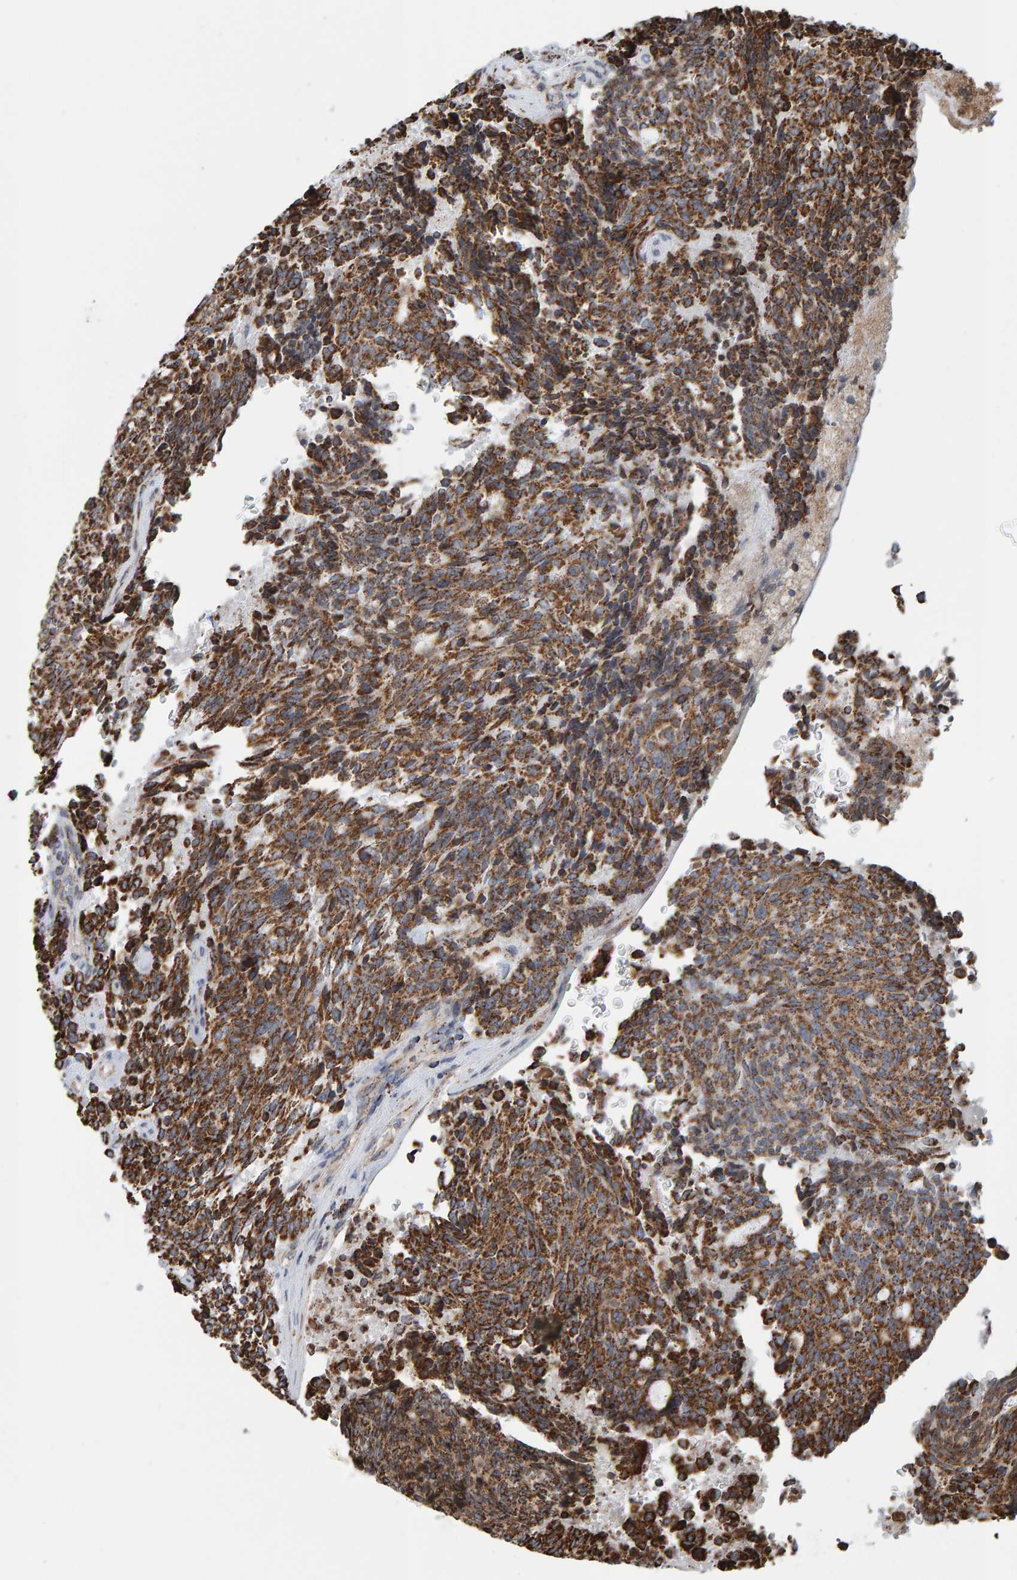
{"staining": {"intensity": "moderate", "quantity": ">75%", "location": "cytoplasmic/membranous"}, "tissue": "carcinoid", "cell_type": "Tumor cells", "image_type": "cancer", "snomed": [{"axis": "morphology", "description": "Carcinoid, malignant, NOS"}, {"axis": "topography", "description": "Pancreas"}], "caption": "Immunohistochemistry image of neoplastic tissue: human carcinoid stained using immunohistochemistry (IHC) demonstrates medium levels of moderate protein expression localized specifically in the cytoplasmic/membranous of tumor cells, appearing as a cytoplasmic/membranous brown color.", "gene": "MRPL45", "patient": {"sex": "female", "age": 54}}